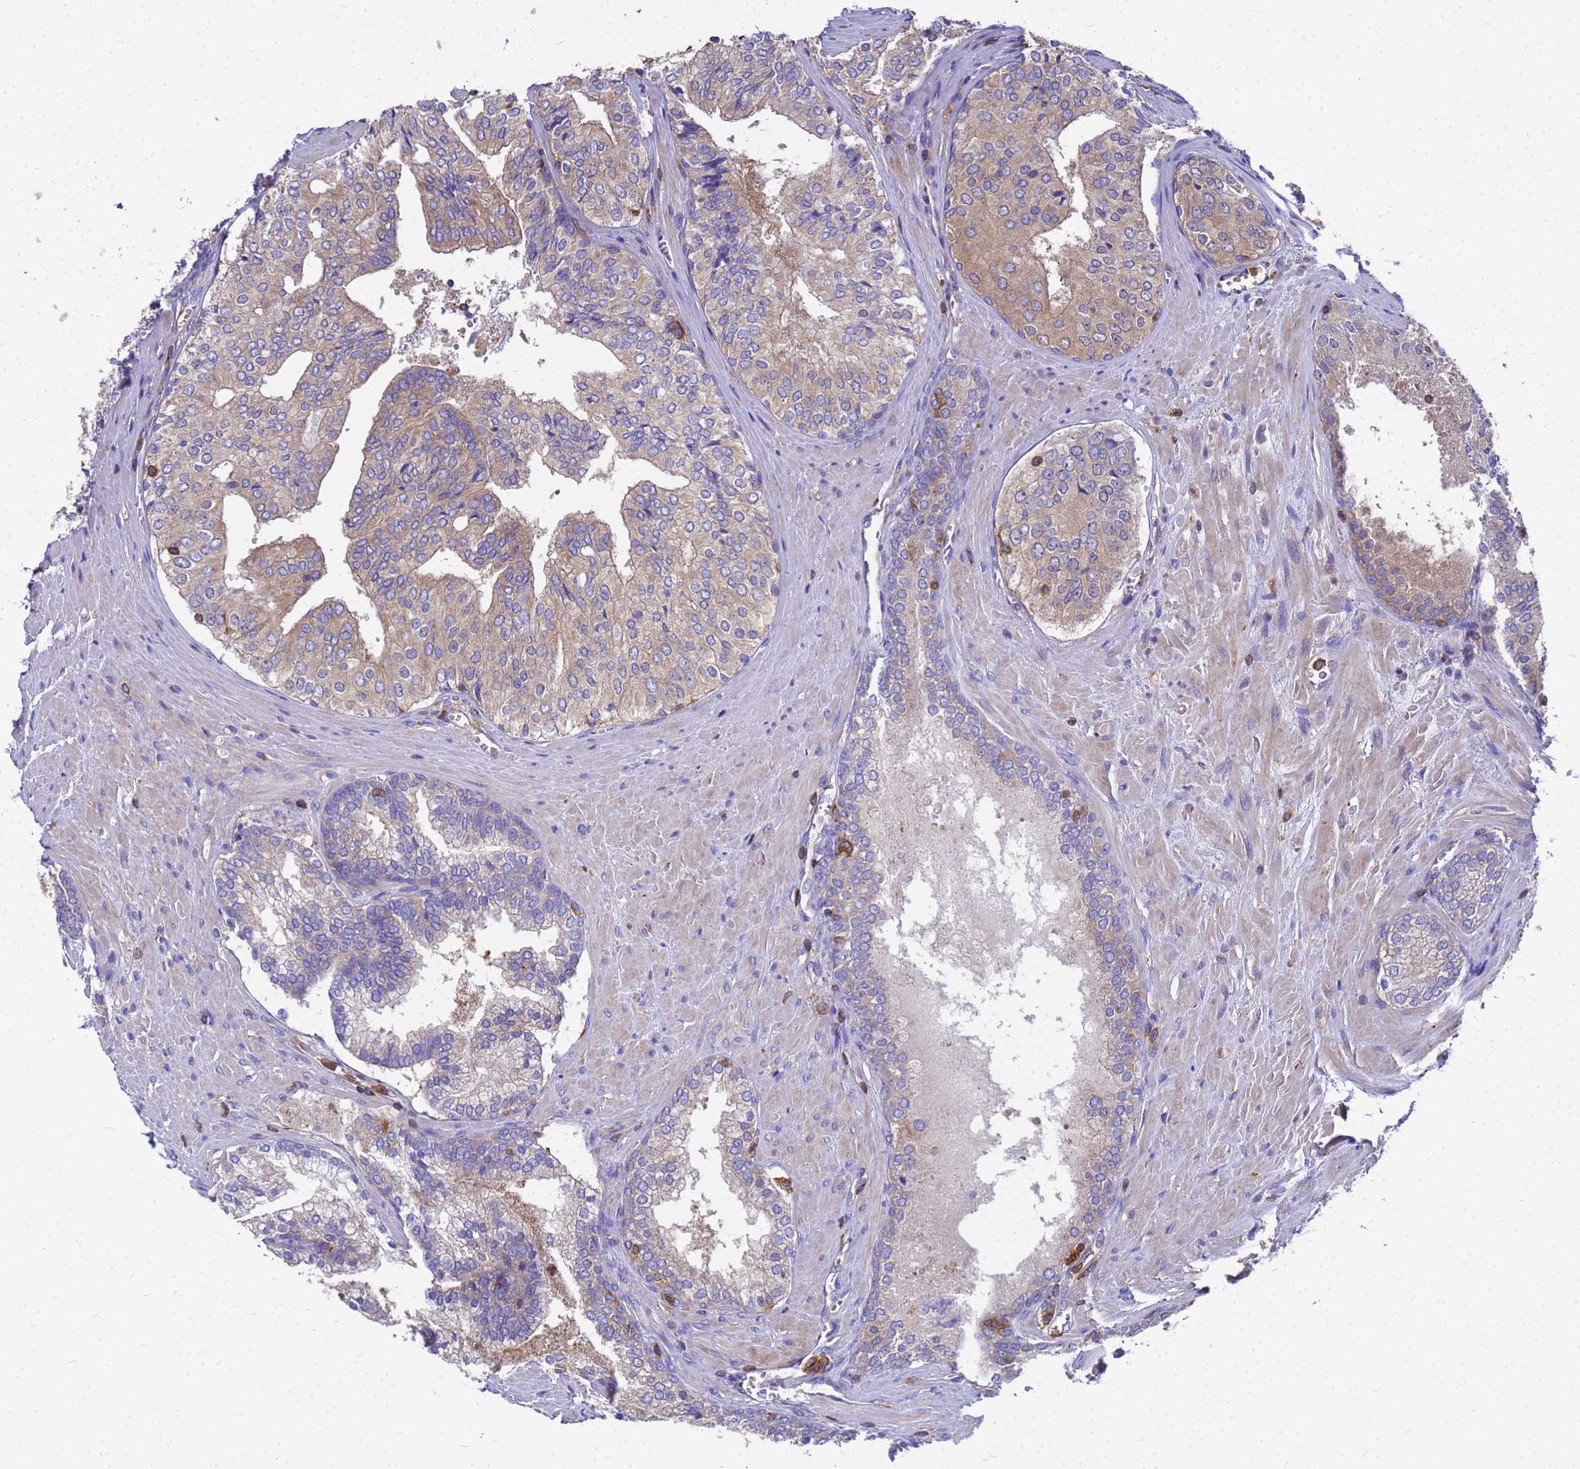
{"staining": {"intensity": "weak", "quantity": "25%-75%", "location": "cytoplasmic/membranous"}, "tissue": "prostate cancer", "cell_type": "Tumor cells", "image_type": "cancer", "snomed": [{"axis": "morphology", "description": "Adenocarcinoma, High grade"}, {"axis": "topography", "description": "Prostate"}], "caption": "Prostate adenocarcinoma (high-grade) tissue demonstrates weak cytoplasmic/membranous expression in about 25%-75% of tumor cells", "gene": "ZNF235", "patient": {"sex": "male", "age": 72}}